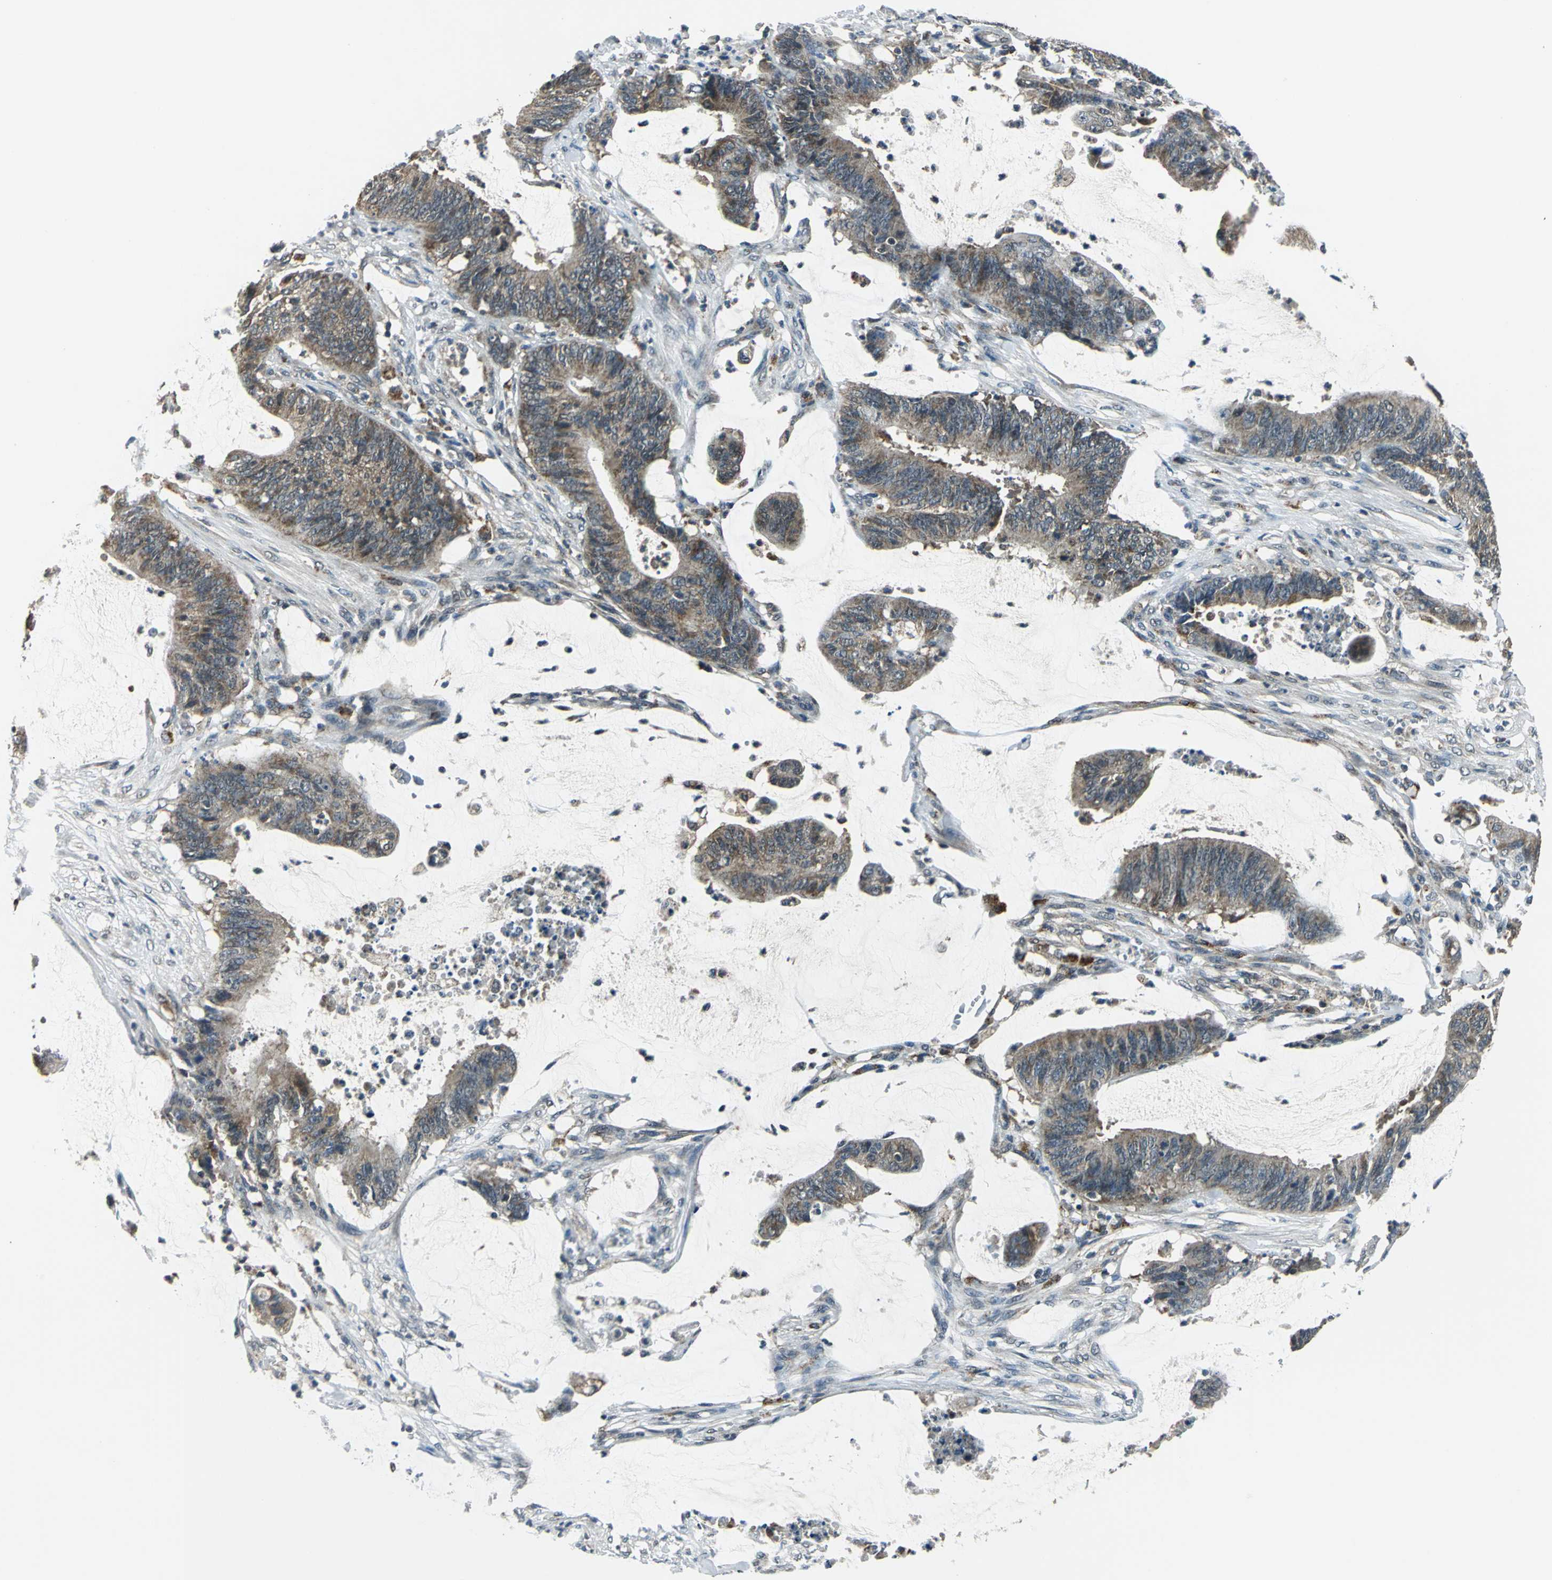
{"staining": {"intensity": "moderate", "quantity": ">75%", "location": "cytoplasmic/membranous"}, "tissue": "colorectal cancer", "cell_type": "Tumor cells", "image_type": "cancer", "snomed": [{"axis": "morphology", "description": "Adenocarcinoma, NOS"}, {"axis": "topography", "description": "Rectum"}], "caption": "Human colorectal cancer stained for a protein (brown) demonstrates moderate cytoplasmic/membranous positive staining in about >75% of tumor cells.", "gene": "NUDT2", "patient": {"sex": "female", "age": 66}}